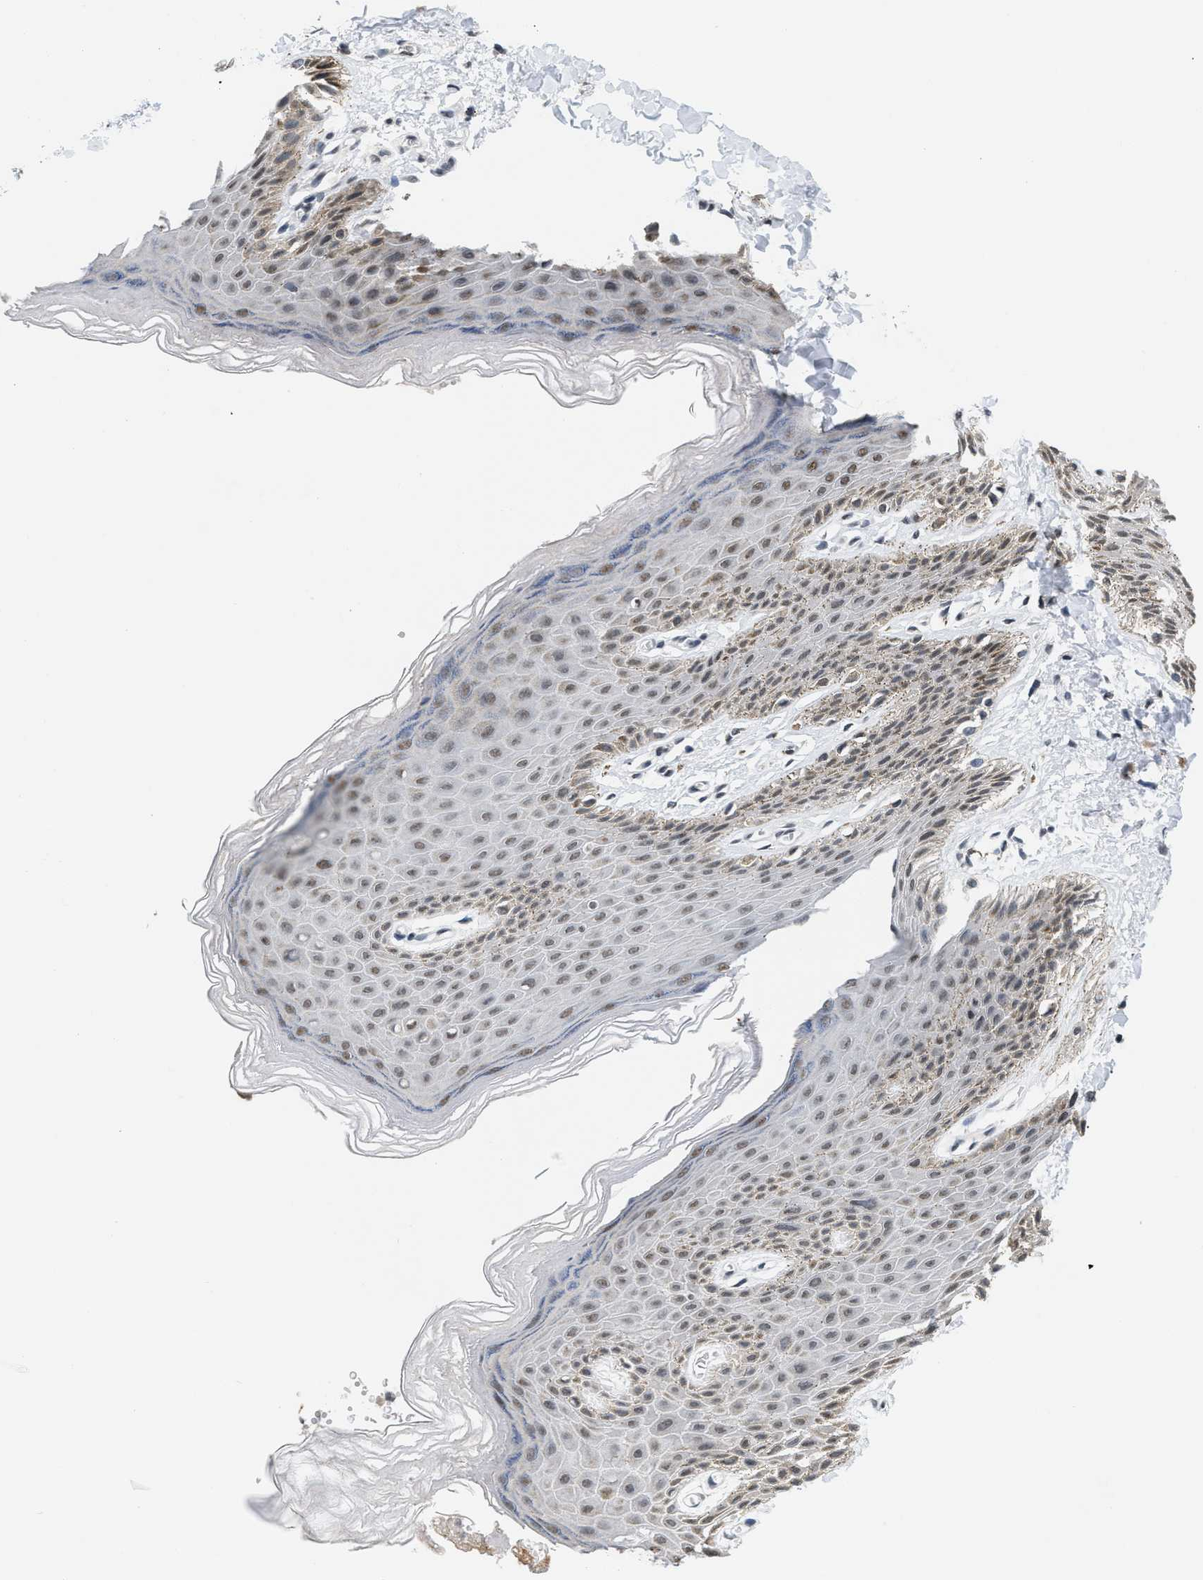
{"staining": {"intensity": "weak", "quantity": "25%-75%", "location": "cytoplasmic/membranous,nuclear"}, "tissue": "skin", "cell_type": "Epidermal cells", "image_type": "normal", "snomed": [{"axis": "morphology", "description": "Normal tissue, NOS"}, {"axis": "topography", "description": "Anal"}], "caption": "The image displays immunohistochemical staining of unremarkable skin. There is weak cytoplasmic/membranous,nuclear staining is identified in approximately 25%-75% of epidermal cells.", "gene": "RAF1", "patient": {"sex": "male", "age": 44}}